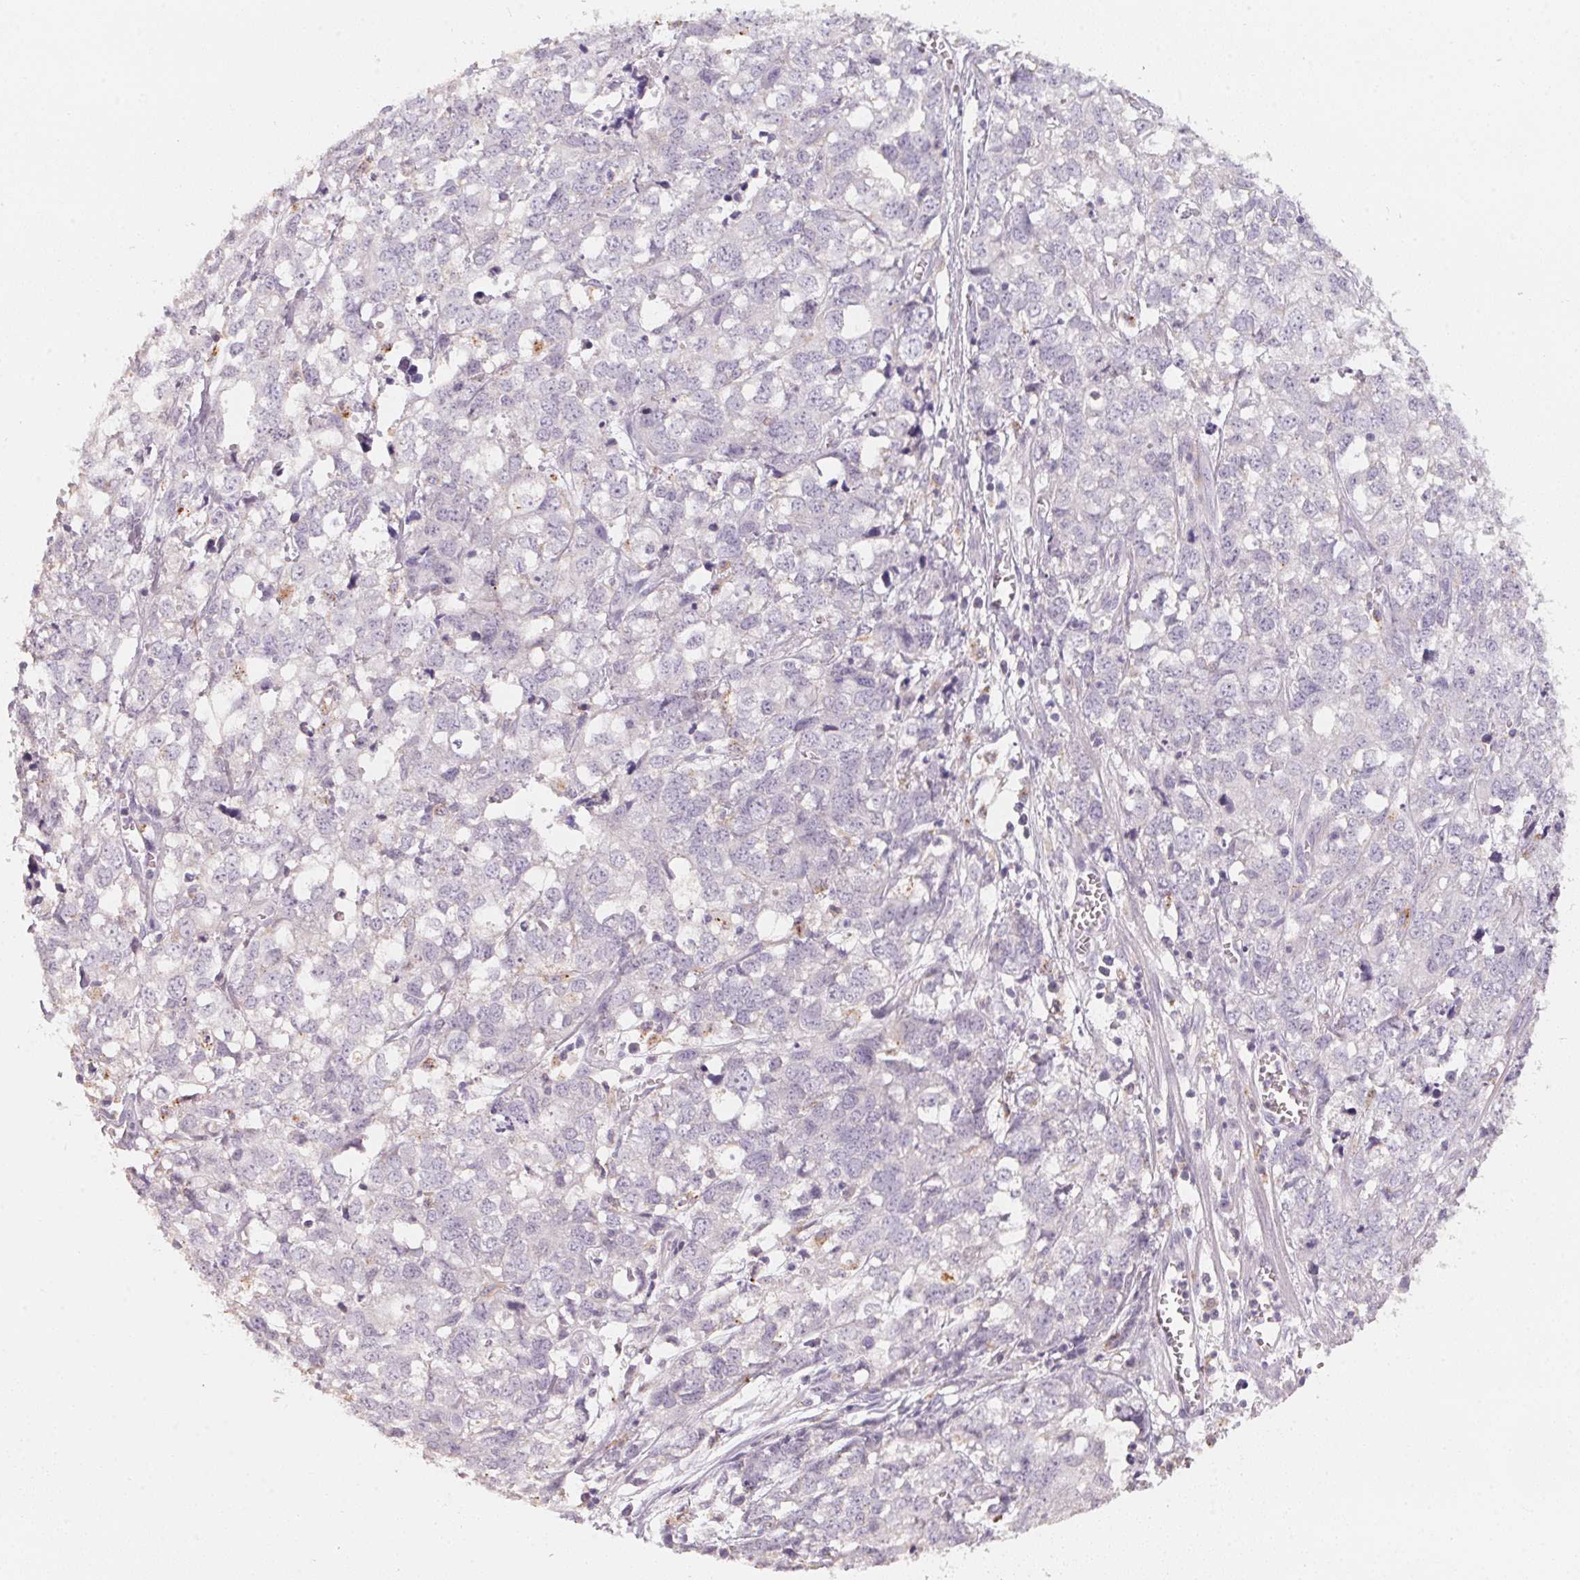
{"staining": {"intensity": "negative", "quantity": "none", "location": "none"}, "tissue": "stomach cancer", "cell_type": "Tumor cells", "image_type": "cancer", "snomed": [{"axis": "morphology", "description": "Adenocarcinoma, NOS"}, {"axis": "topography", "description": "Stomach, upper"}], "caption": "The photomicrograph reveals no significant expression in tumor cells of stomach cancer (adenocarcinoma). (Immunohistochemistry (ihc), brightfield microscopy, high magnification).", "gene": "TREH", "patient": {"sex": "male", "age": 81}}